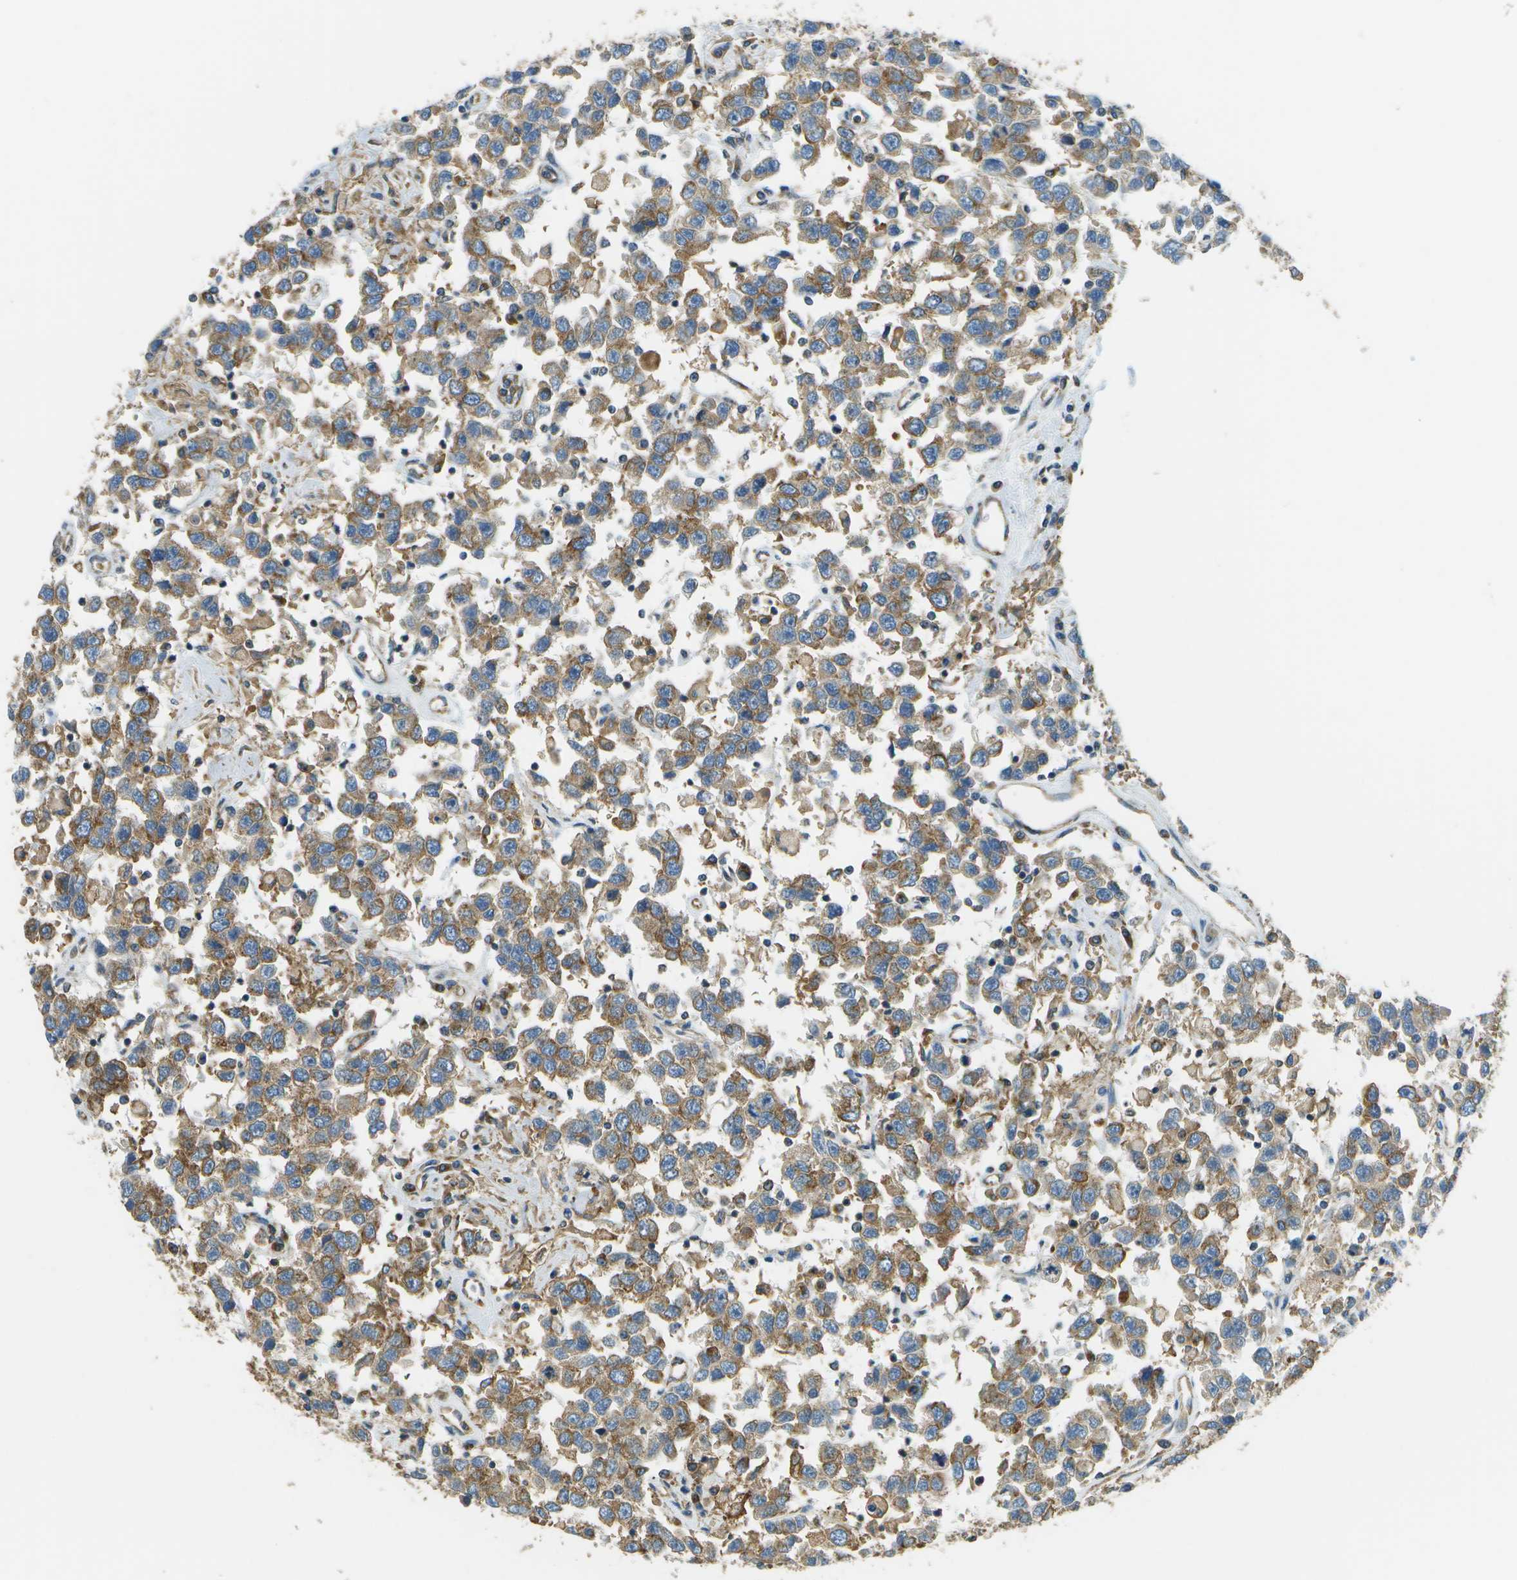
{"staining": {"intensity": "moderate", "quantity": ">75%", "location": "cytoplasmic/membranous"}, "tissue": "testis cancer", "cell_type": "Tumor cells", "image_type": "cancer", "snomed": [{"axis": "morphology", "description": "Seminoma, NOS"}, {"axis": "topography", "description": "Testis"}], "caption": "Immunohistochemical staining of human testis cancer (seminoma) exhibits medium levels of moderate cytoplasmic/membranous protein expression in approximately >75% of tumor cells.", "gene": "CLTC", "patient": {"sex": "male", "age": 41}}